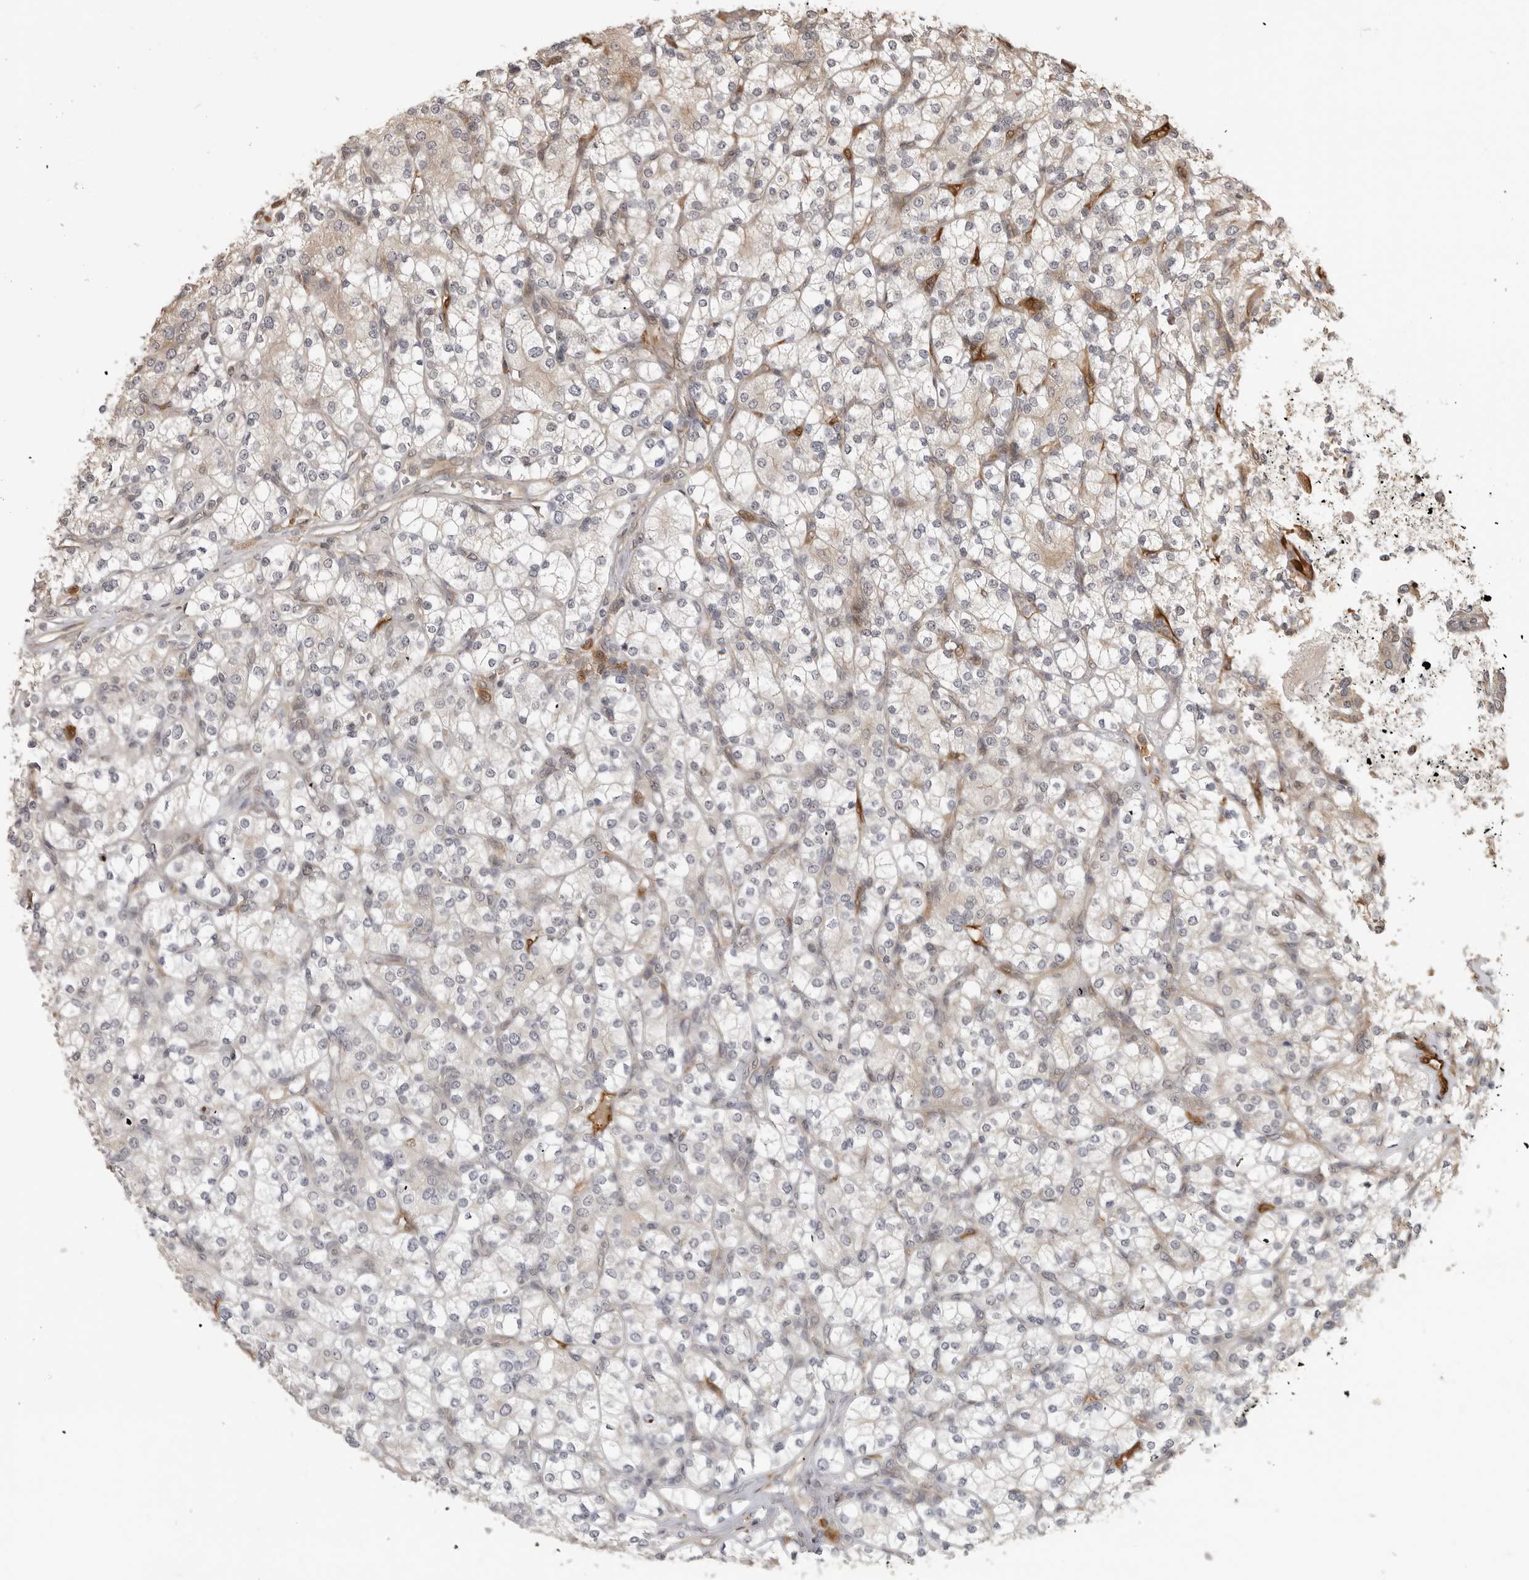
{"staining": {"intensity": "negative", "quantity": "none", "location": "none"}, "tissue": "renal cancer", "cell_type": "Tumor cells", "image_type": "cancer", "snomed": [{"axis": "morphology", "description": "Adenocarcinoma, NOS"}, {"axis": "topography", "description": "Kidney"}], "caption": "This is a image of immunohistochemistry (IHC) staining of renal adenocarcinoma, which shows no staining in tumor cells.", "gene": "IDO1", "patient": {"sex": "male", "age": 77}}